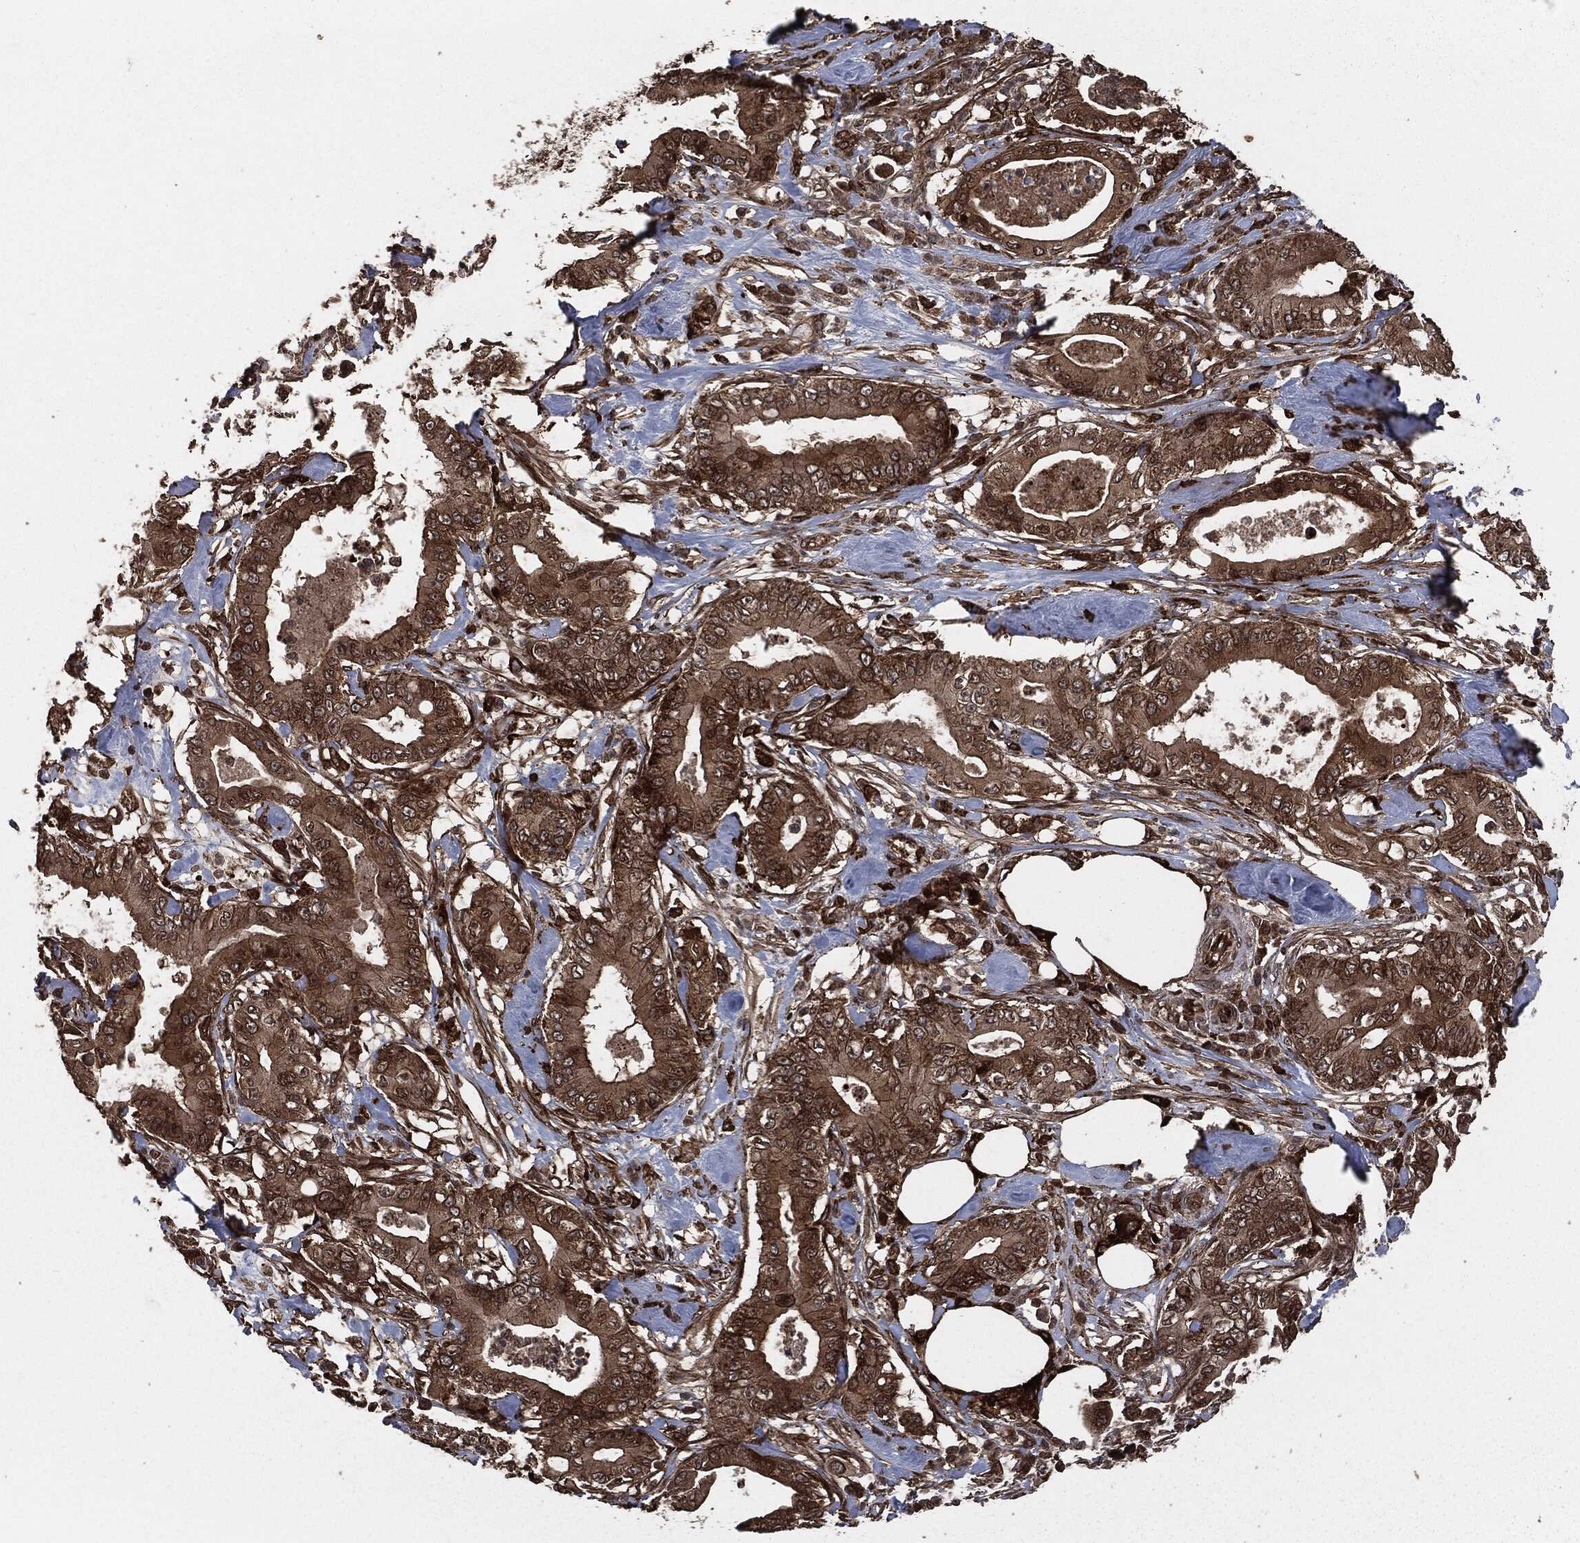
{"staining": {"intensity": "strong", "quantity": ">75%", "location": "cytoplasmic/membranous"}, "tissue": "pancreatic cancer", "cell_type": "Tumor cells", "image_type": "cancer", "snomed": [{"axis": "morphology", "description": "Adenocarcinoma, NOS"}, {"axis": "topography", "description": "Pancreas"}], "caption": "A micrograph showing strong cytoplasmic/membranous positivity in approximately >75% of tumor cells in pancreatic cancer, as visualized by brown immunohistochemical staining.", "gene": "IFIT1", "patient": {"sex": "male", "age": 71}}